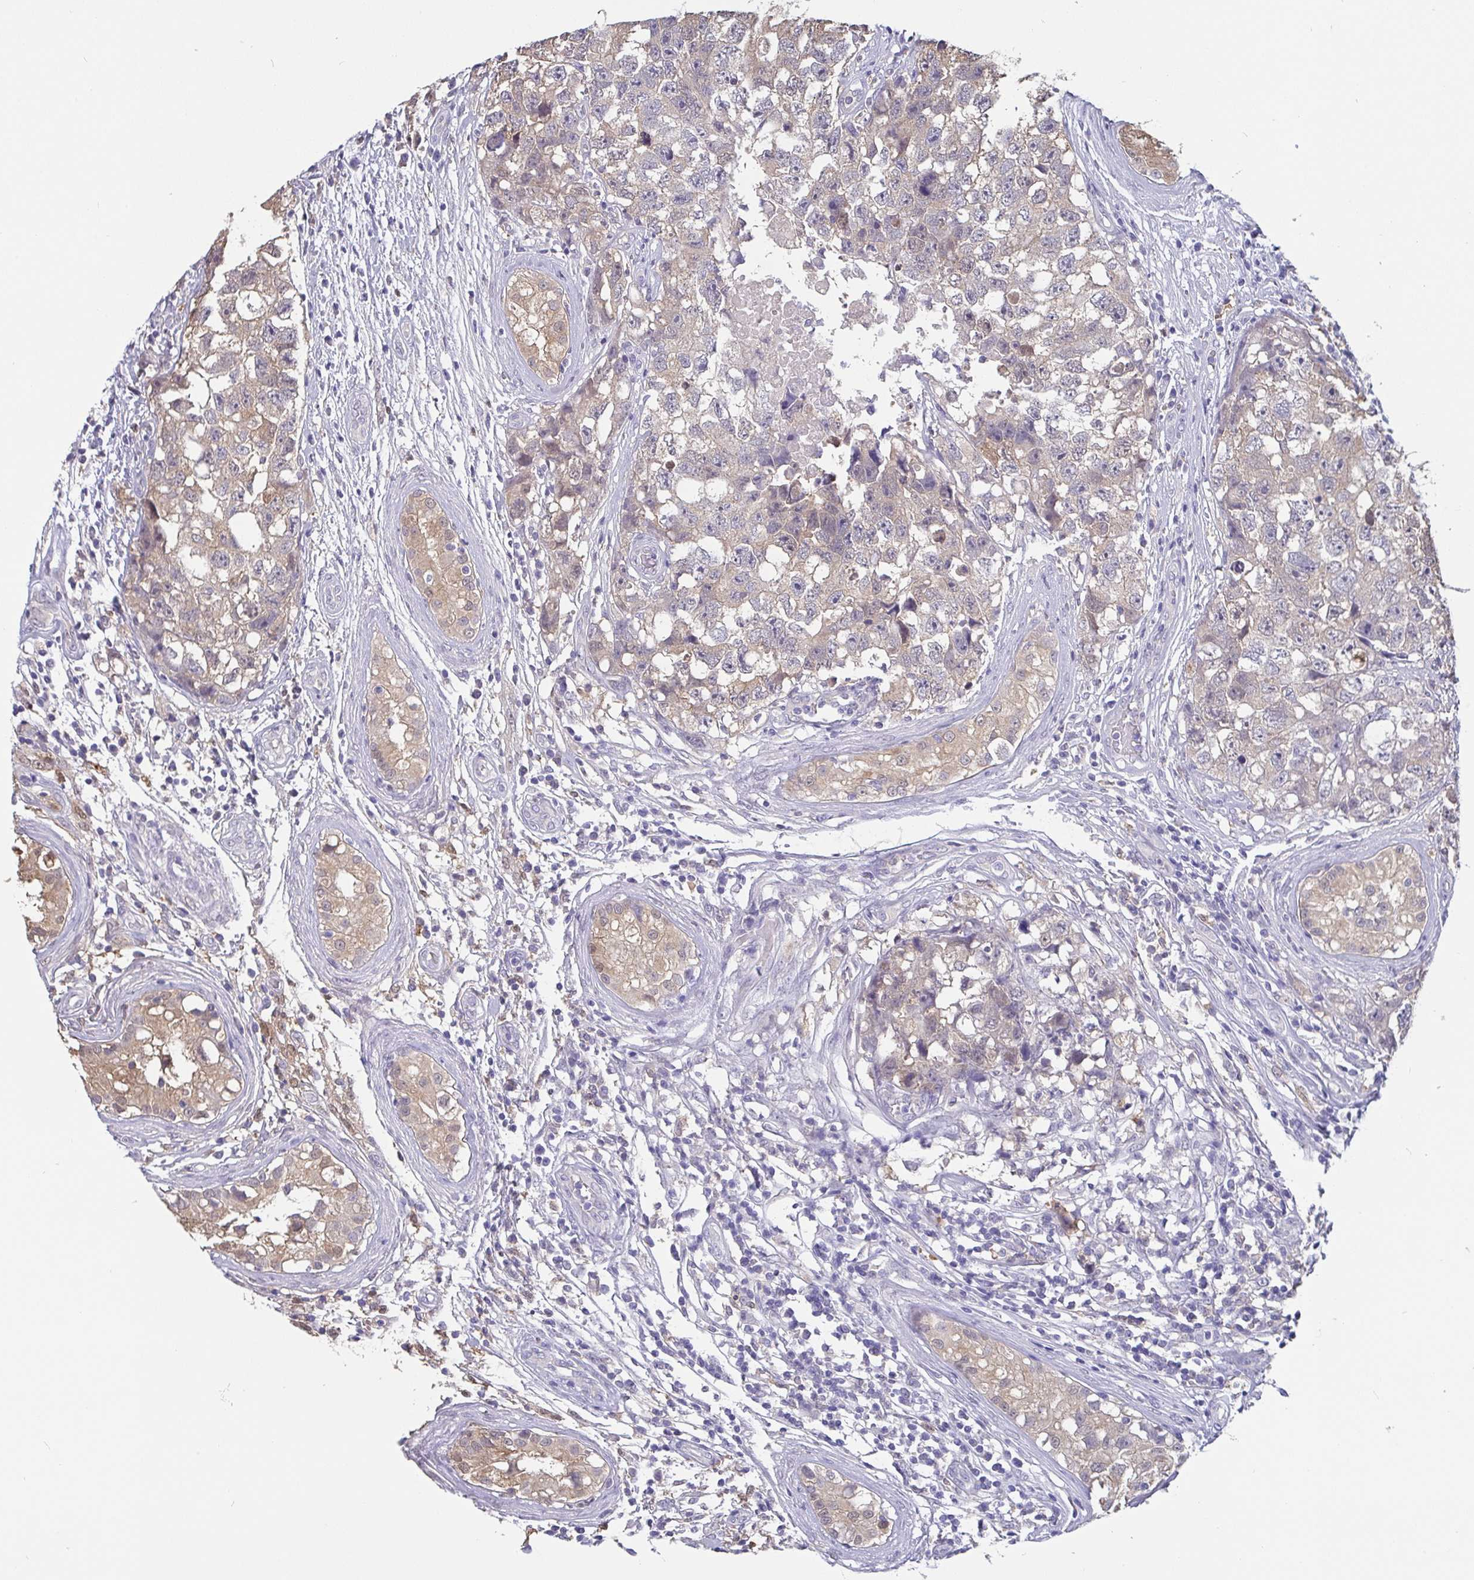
{"staining": {"intensity": "weak", "quantity": "<25%", "location": "cytoplasmic/membranous"}, "tissue": "testis cancer", "cell_type": "Tumor cells", "image_type": "cancer", "snomed": [{"axis": "morphology", "description": "Carcinoma, Embryonal, NOS"}, {"axis": "topography", "description": "Testis"}], "caption": "A micrograph of human testis cancer is negative for staining in tumor cells.", "gene": "IDH1", "patient": {"sex": "male", "age": 22}}